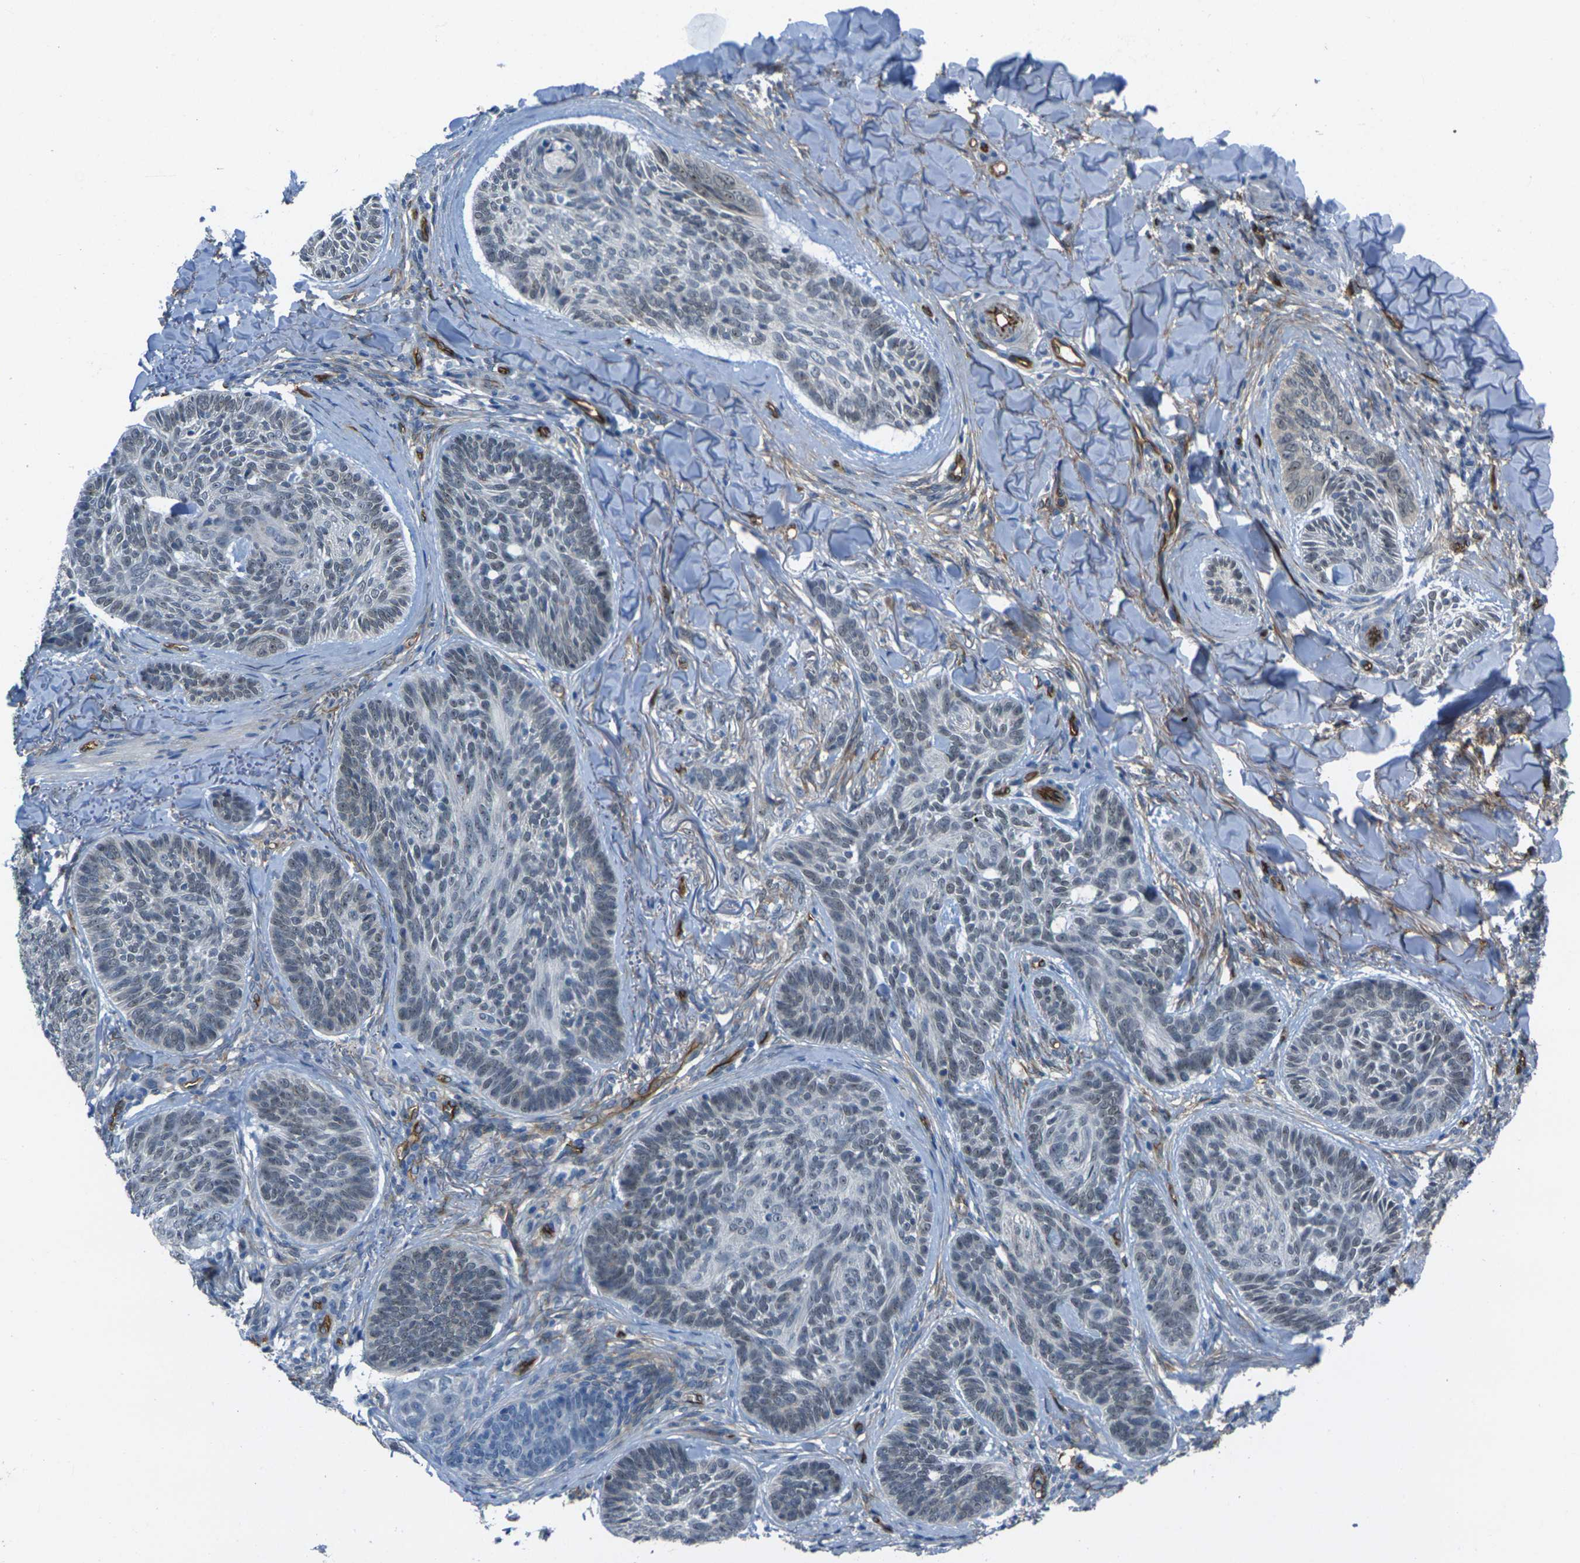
{"staining": {"intensity": "weak", "quantity": "<25%", "location": "nuclear"}, "tissue": "skin cancer", "cell_type": "Tumor cells", "image_type": "cancer", "snomed": [{"axis": "morphology", "description": "Basal cell carcinoma"}, {"axis": "topography", "description": "Skin"}], "caption": "IHC photomicrograph of skin basal cell carcinoma stained for a protein (brown), which shows no staining in tumor cells. Brightfield microscopy of immunohistochemistry stained with DAB (3,3'-diaminobenzidine) (brown) and hematoxylin (blue), captured at high magnification.", "gene": "HSPA12B", "patient": {"sex": "male", "age": 43}}